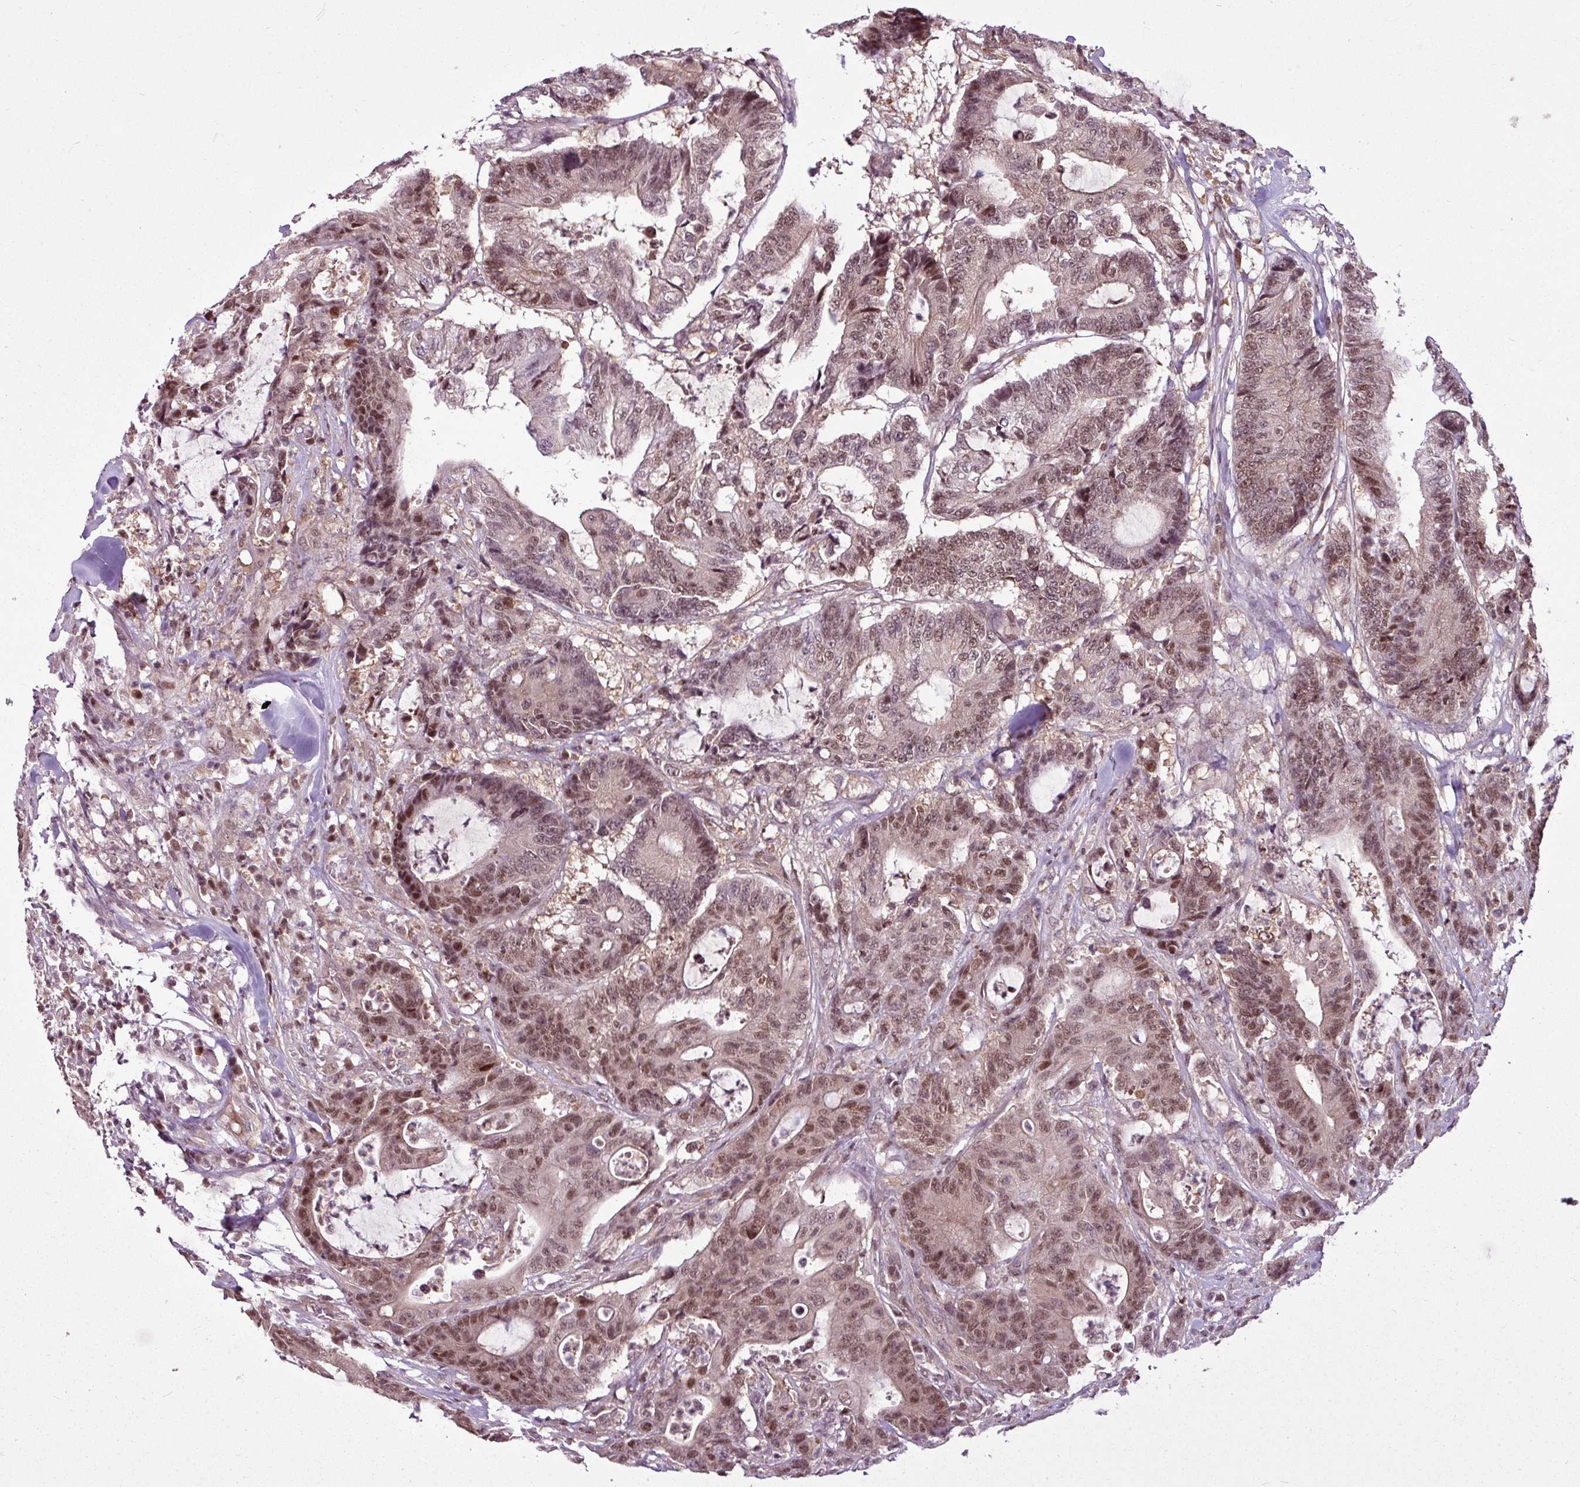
{"staining": {"intensity": "moderate", "quantity": ">75%", "location": "cytoplasmic/membranous,nuclear"}, "tissue": "colorectal cancer", "cell_type": "Tumor cells", "image_type": "cancer", "snomed": [{"axis": "morphology", "description": "Adenocarcinoma, NOS"}, {"axis": "topography", "description": "Colon"}], "caption": "Immunohistochemical staining of adenocarcinoma (colorectal) reveals moderate cytoplasmic/membranous and nuclear protein positivity in approximately >75% of tumor cells.", "gene": "ITPKC", "patient": {"sex": "female", "age": 84}}